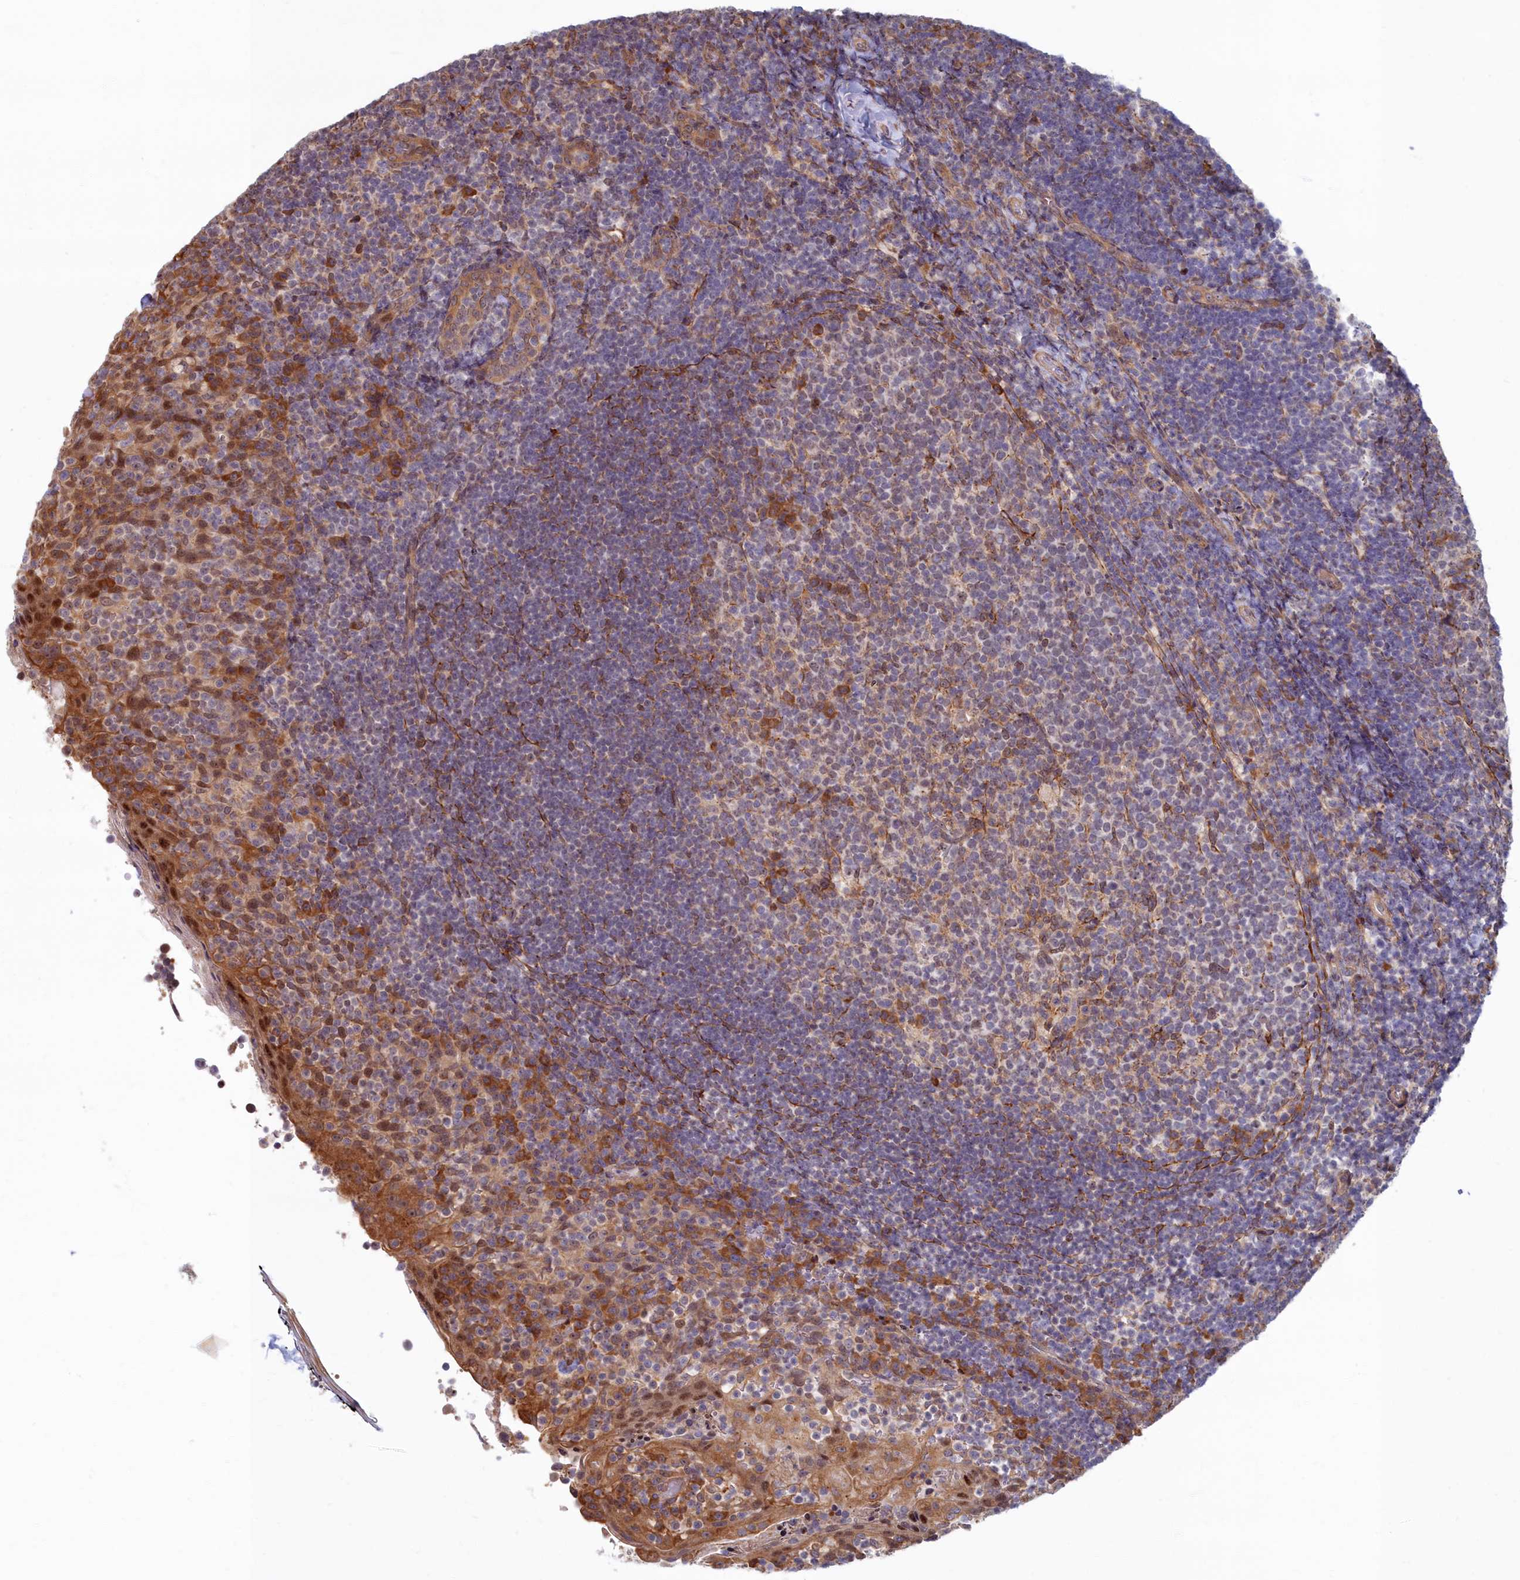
{"staining": {"intensity": "moderate", "quantity": "25%-75%", "location": "cytoplasmic/membranous,nuclear"}, "tissue": "tonsil", "cell_type": "Germinal center cells", "image_type": "normal", "snomed": [{"axis": "morphology", "description": "Normal tissue, NOS"}, {"axis": "topography", "description": "Tonsil"}], "caption": "This is an image of immunohistochemistry staining of unremarkable tonsil, which shows moderate positivity in the cytoplasmic/membranous,nuclear of germinal center cells.", "gene": "MAK16", "patient": {"sex": "female", "age": 10}}